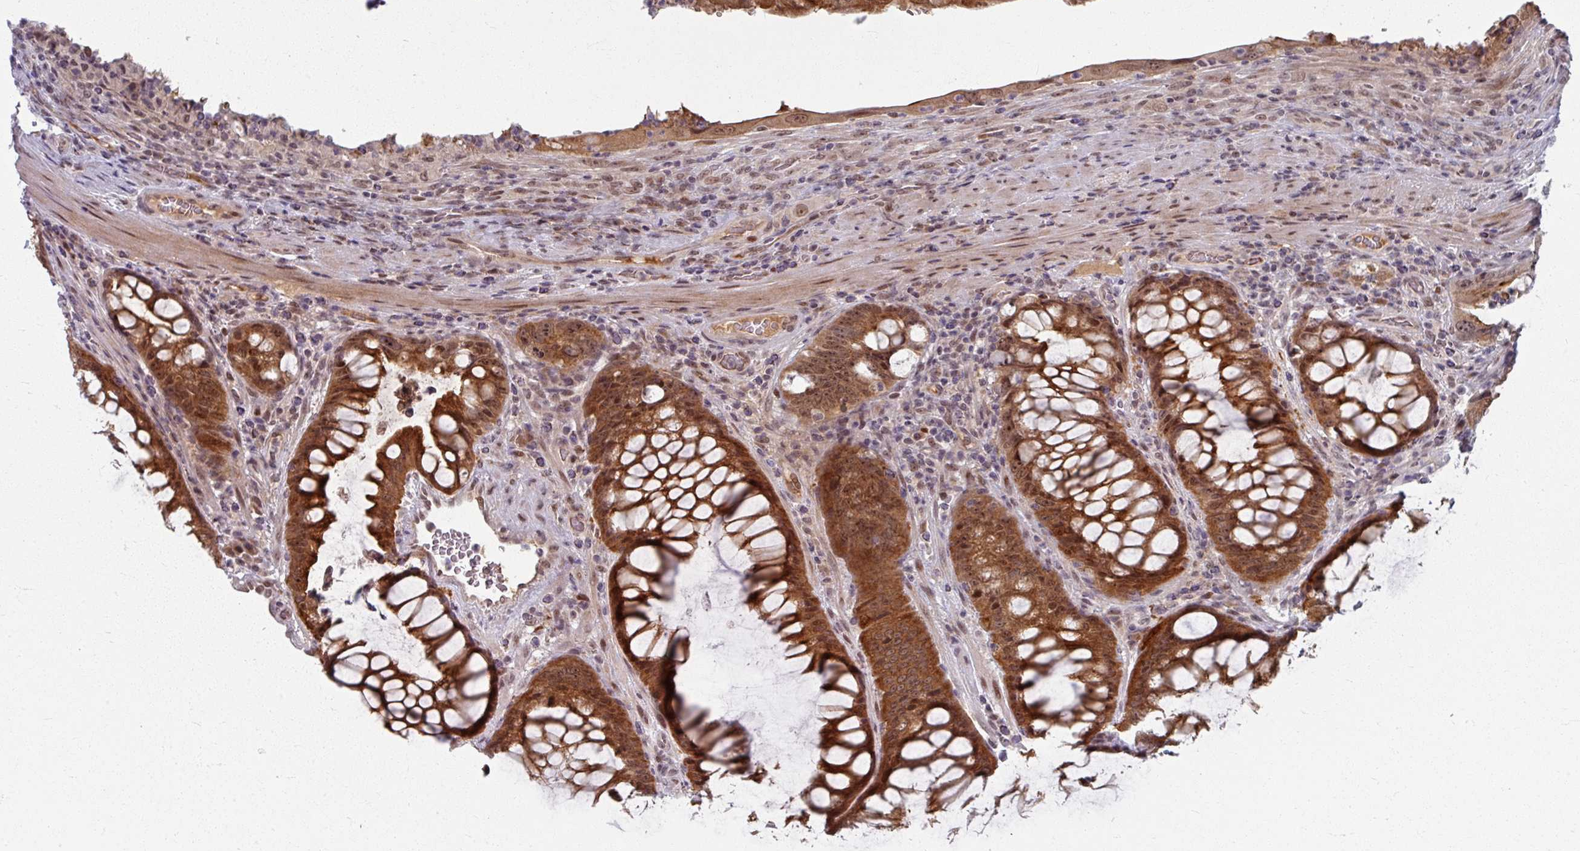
{"staining": {"intensity": "moderate", "quantity": ">75%", "location": "cytoplasmic/membranous,nuclear"}, "tissue": "colorectal cancer", "cell_type": "Tumor cells", "image_type": "cancer", "snomed": [{"axis": "morphology", "description": "Adenocarcinoma, NOS"}, {"axis": "topography", "description": "Rectum"}], "caption": "High-magnification brightfield microscopy of adenocarcinoma (colorectal) stained with DAB (3,3'-diaminobenzidine) (brown) and counterstained with hematoxylin (blue). tumor cells exhibit moderate cytoplasmic/membranous and nuclear staining is seen in about>75% of cells. The protein is shown in brown color, while the nuclei are stained blue.", "gene": "KLC3", "patient": {"sex": "male", "age": 63}}